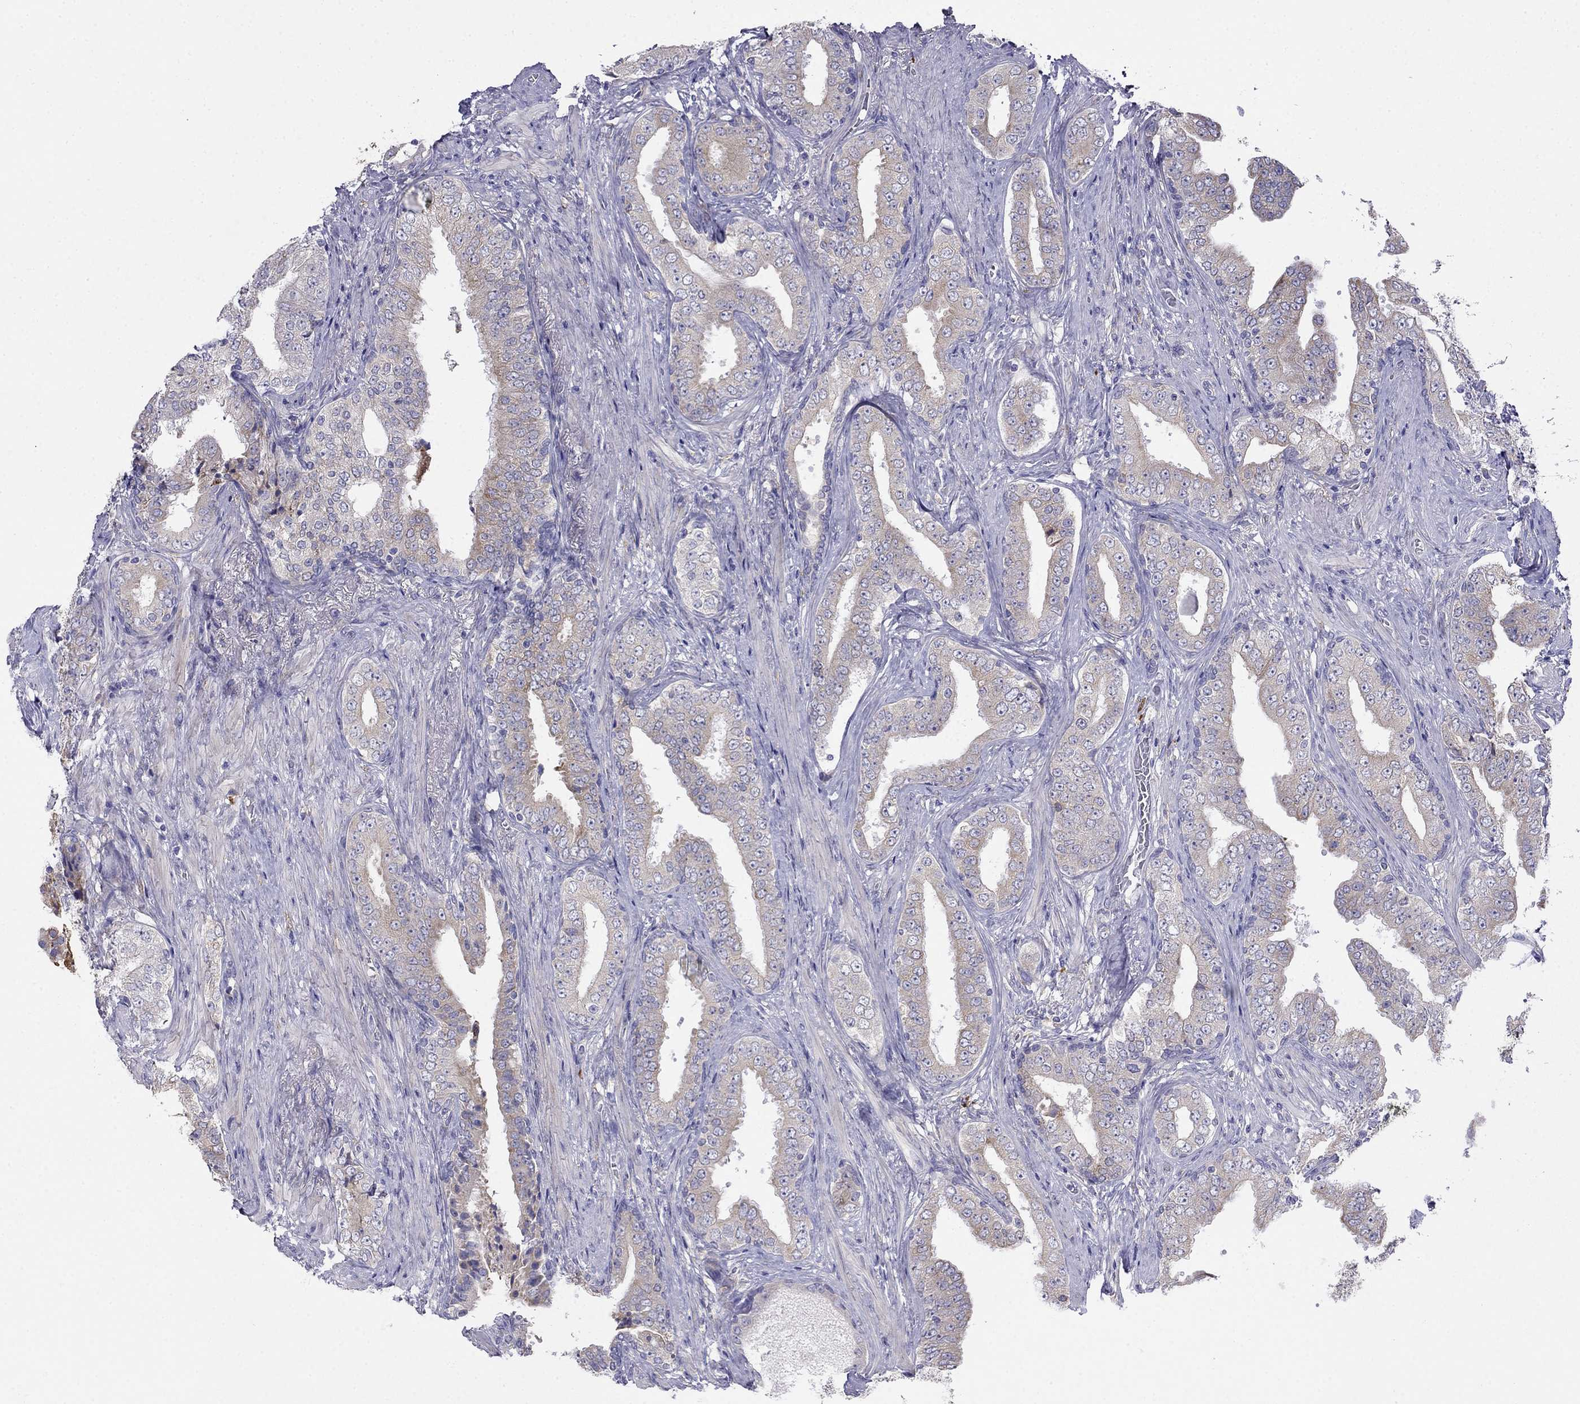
{"staining": {"intensity": "weak", "quantity": "25%-75%", "location": "cytoplasmic/membranous"}, "tissue": "prostate cancer", "cell_type": "Tumor cells", "image_type": "cancer", "snomed": [{"axis": "morphology", "description": "Adenocarcinoma, Low grade"}, {"axis": "topography", "description": "Prostate and seminal vesicle, NOS"}], "caption": "Immunohistochemistry (IHC) staining of adenocarcinoma (low-grade) (prostate), which exhibits low levels of weak cytoplasmic/membranous staining in about 25%-75% of tumor cells indicating weak cytoplasmic/membranous protein staining. The staining was performed using DAB (3,3'-diaminobenzidine) (brown) for protein detection and nuclei were counterstained in hematoxylin (blue).", "gene": "LONRF2", "patient": {"sex": "male", "age": 61}}